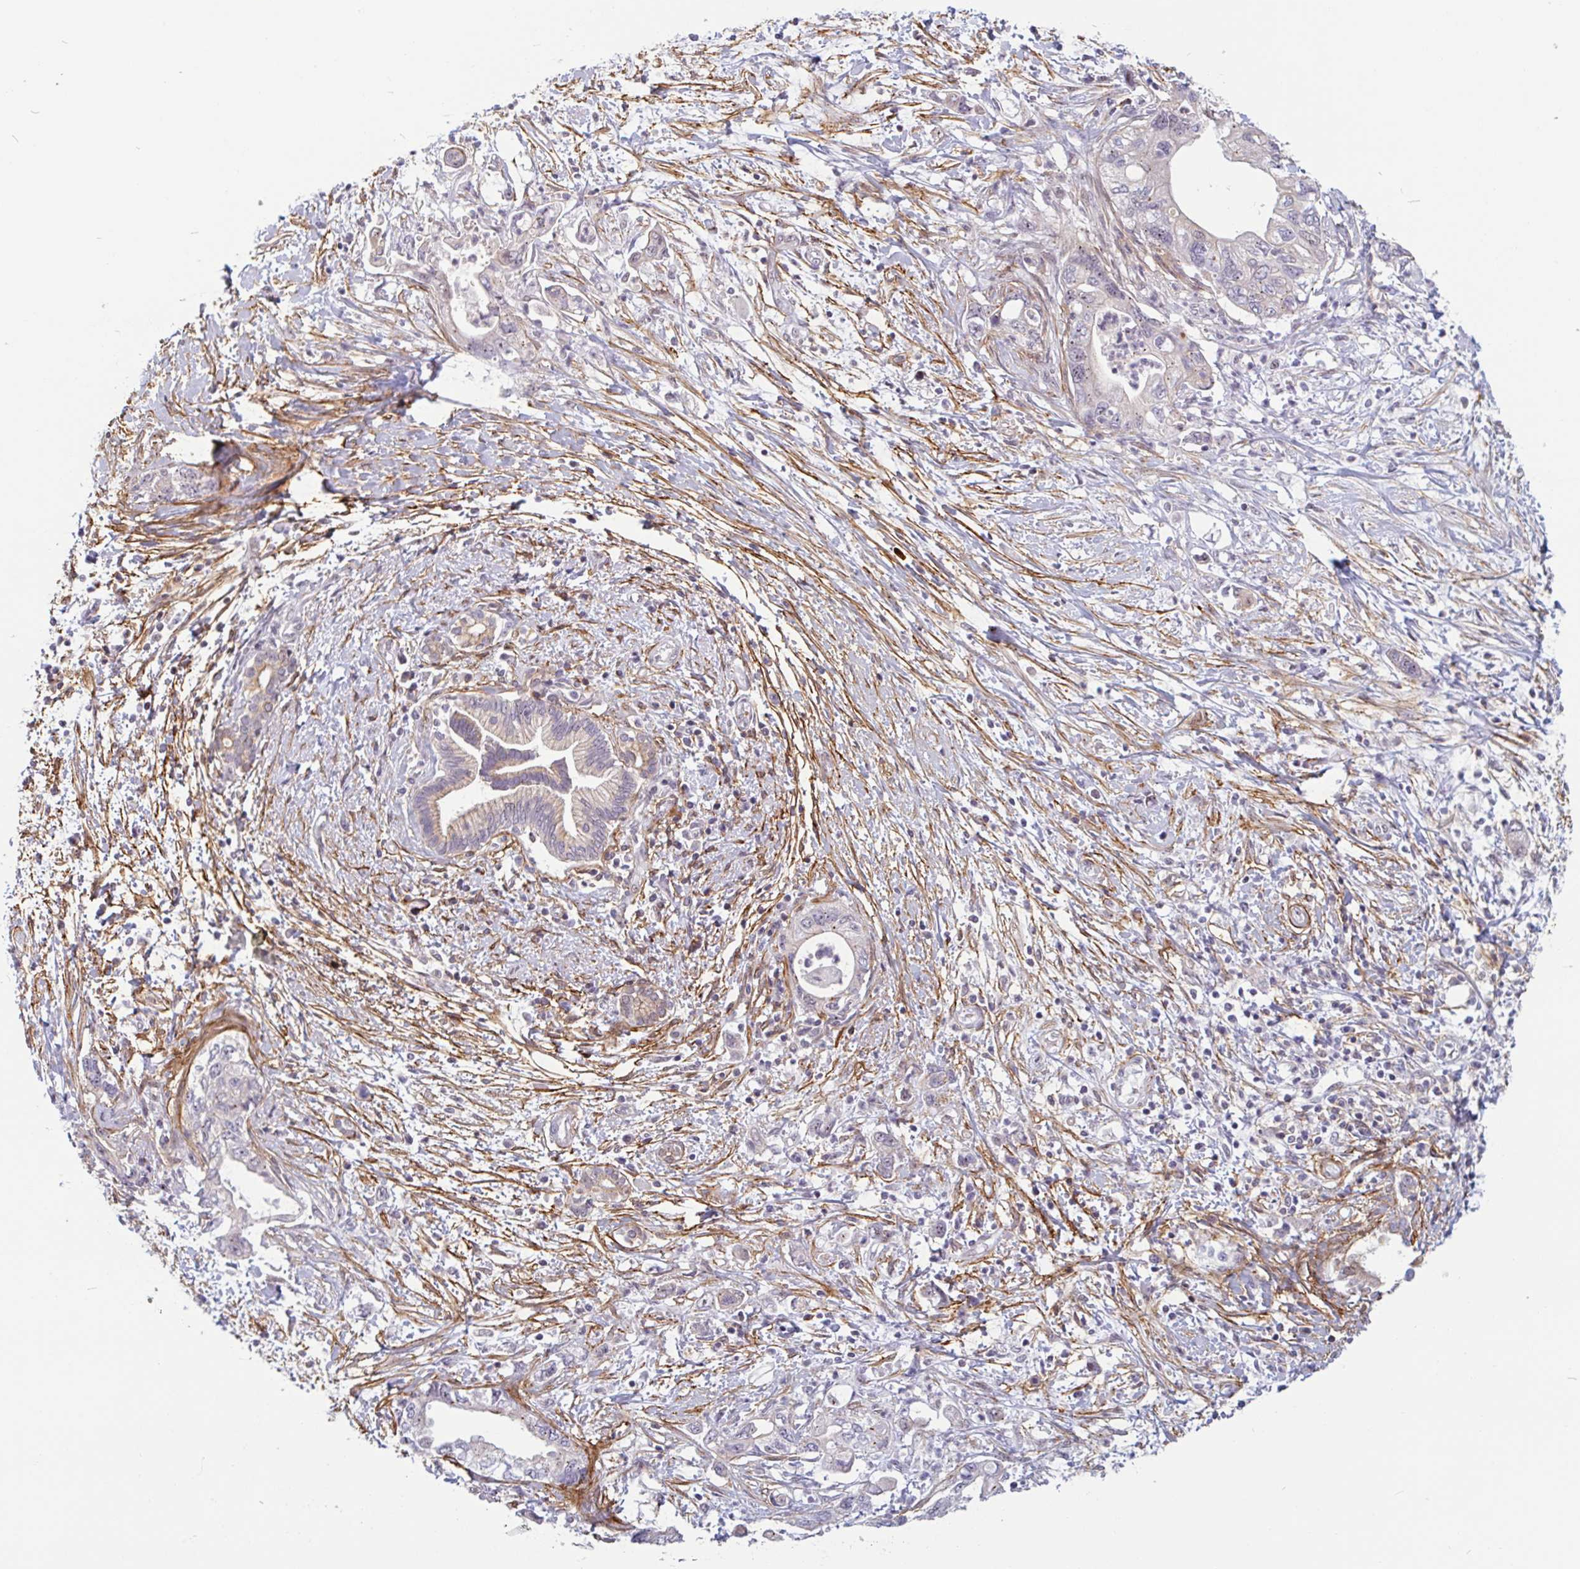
{"staining": {"intensity": "negative", "quantity": "none", "location": "none"}, "tissue": "pancreatic cancer", "cell_type": "Tumor cells", "image_type": "cancer", "snomed": [{"axis": "morphology", "description": "Adenocarcinoma, NOS"}, {"axis": "topography", "description": "Pancreas"}], "caption": "High magnification brightfield microscopy of pancreatic cancer (adenocarcinoma) stained with DAB (brown) and counterstained with hematoxylin (blue): tumor cells show no significant expression.", "gene": "TMEM119", "patient": {"sex": "female", "age": 73}}